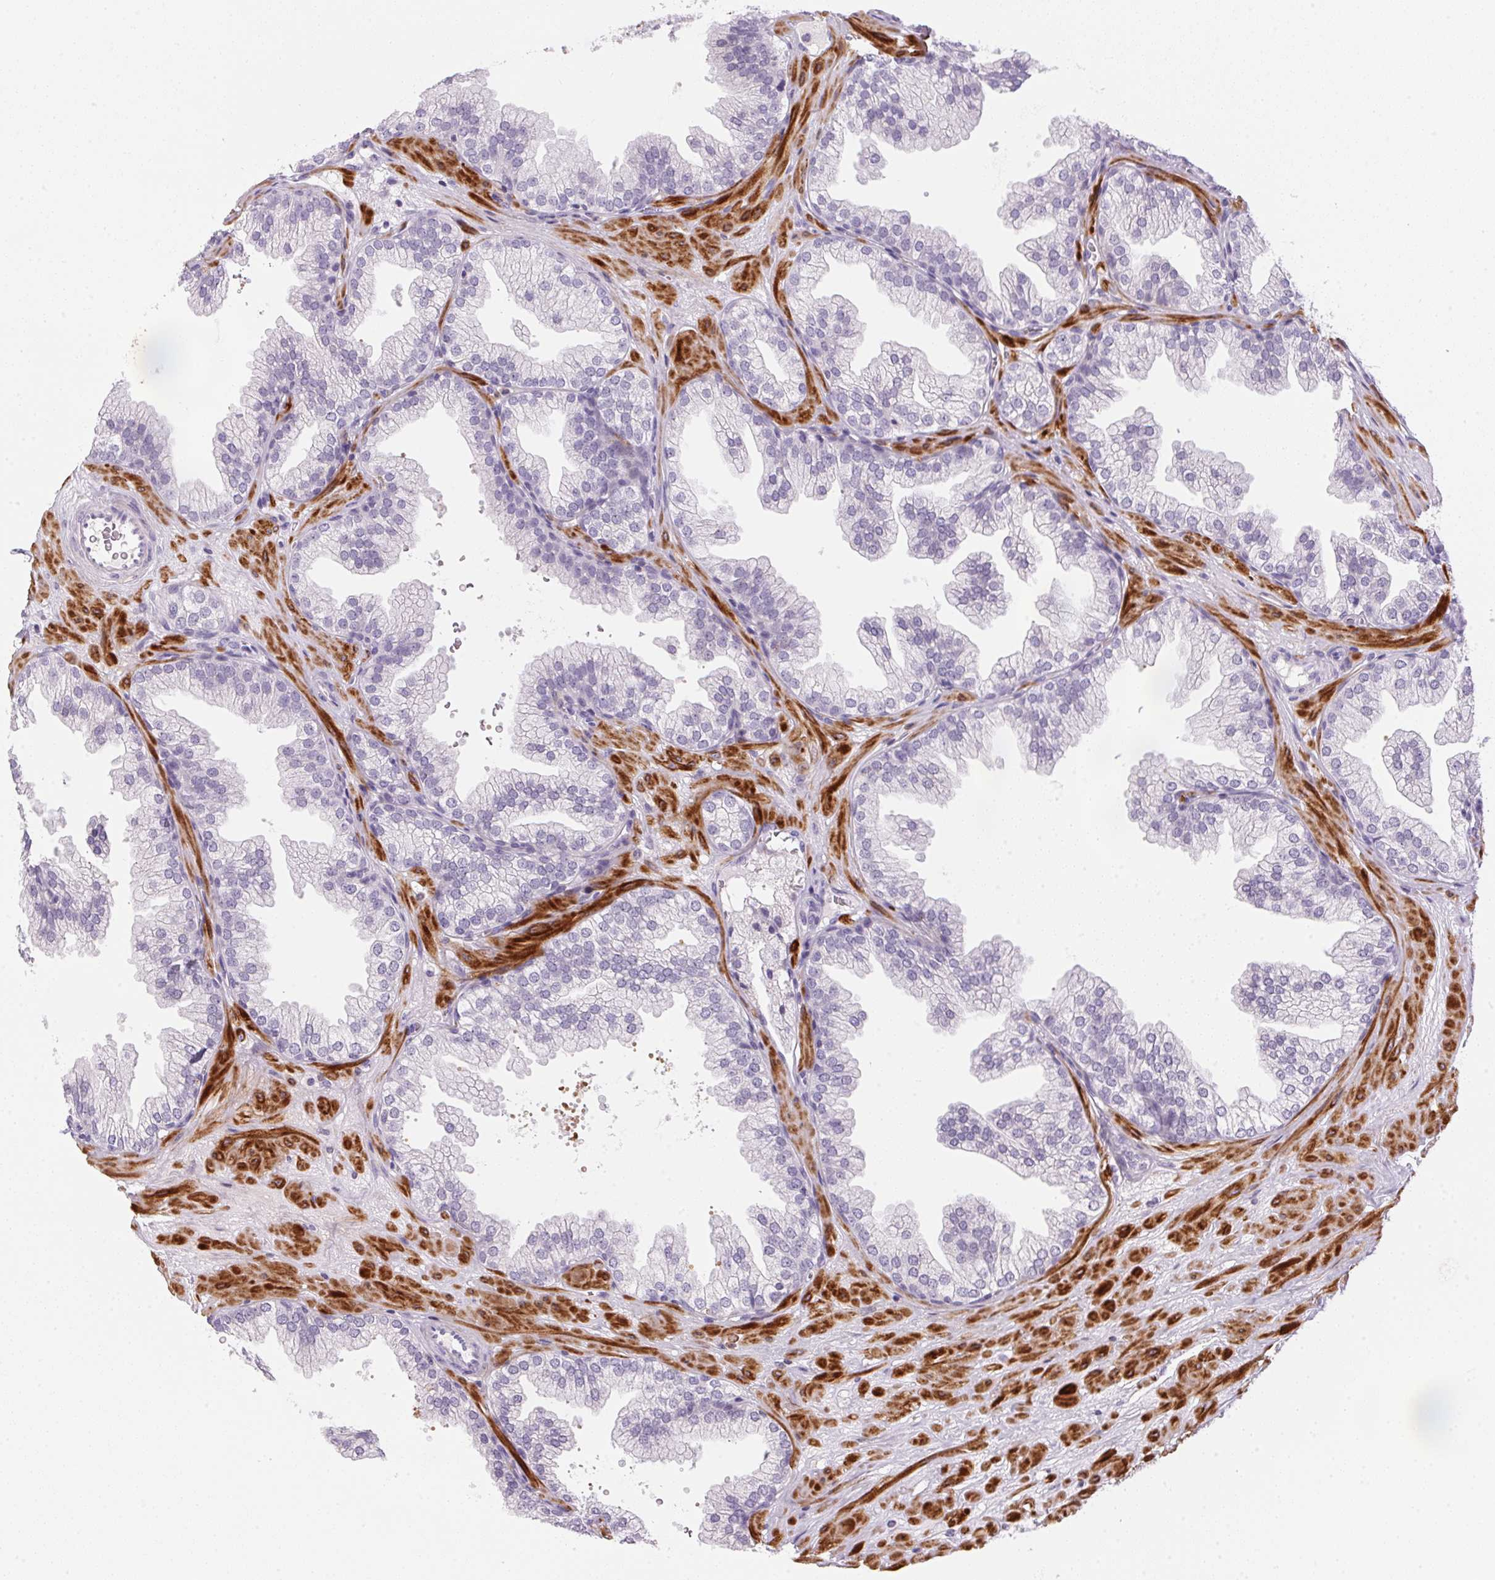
{"staining": {"intensity": "negative", "quantity": "none", "location": "none"}, "tissue": "prostate", "cell_type": "Glandular cells", "image_type": "normal", "snomed": [{"axis": "morphology", "description": "Normal tissue, NOS"}, {"axis": "topography", "description": "Prostate"}], "caption": "IHC of unremarkable human prostate reveals no staining in glandular cells.", "gene": "ECPAS", "patient": {"sex": "male", "age": 37}}